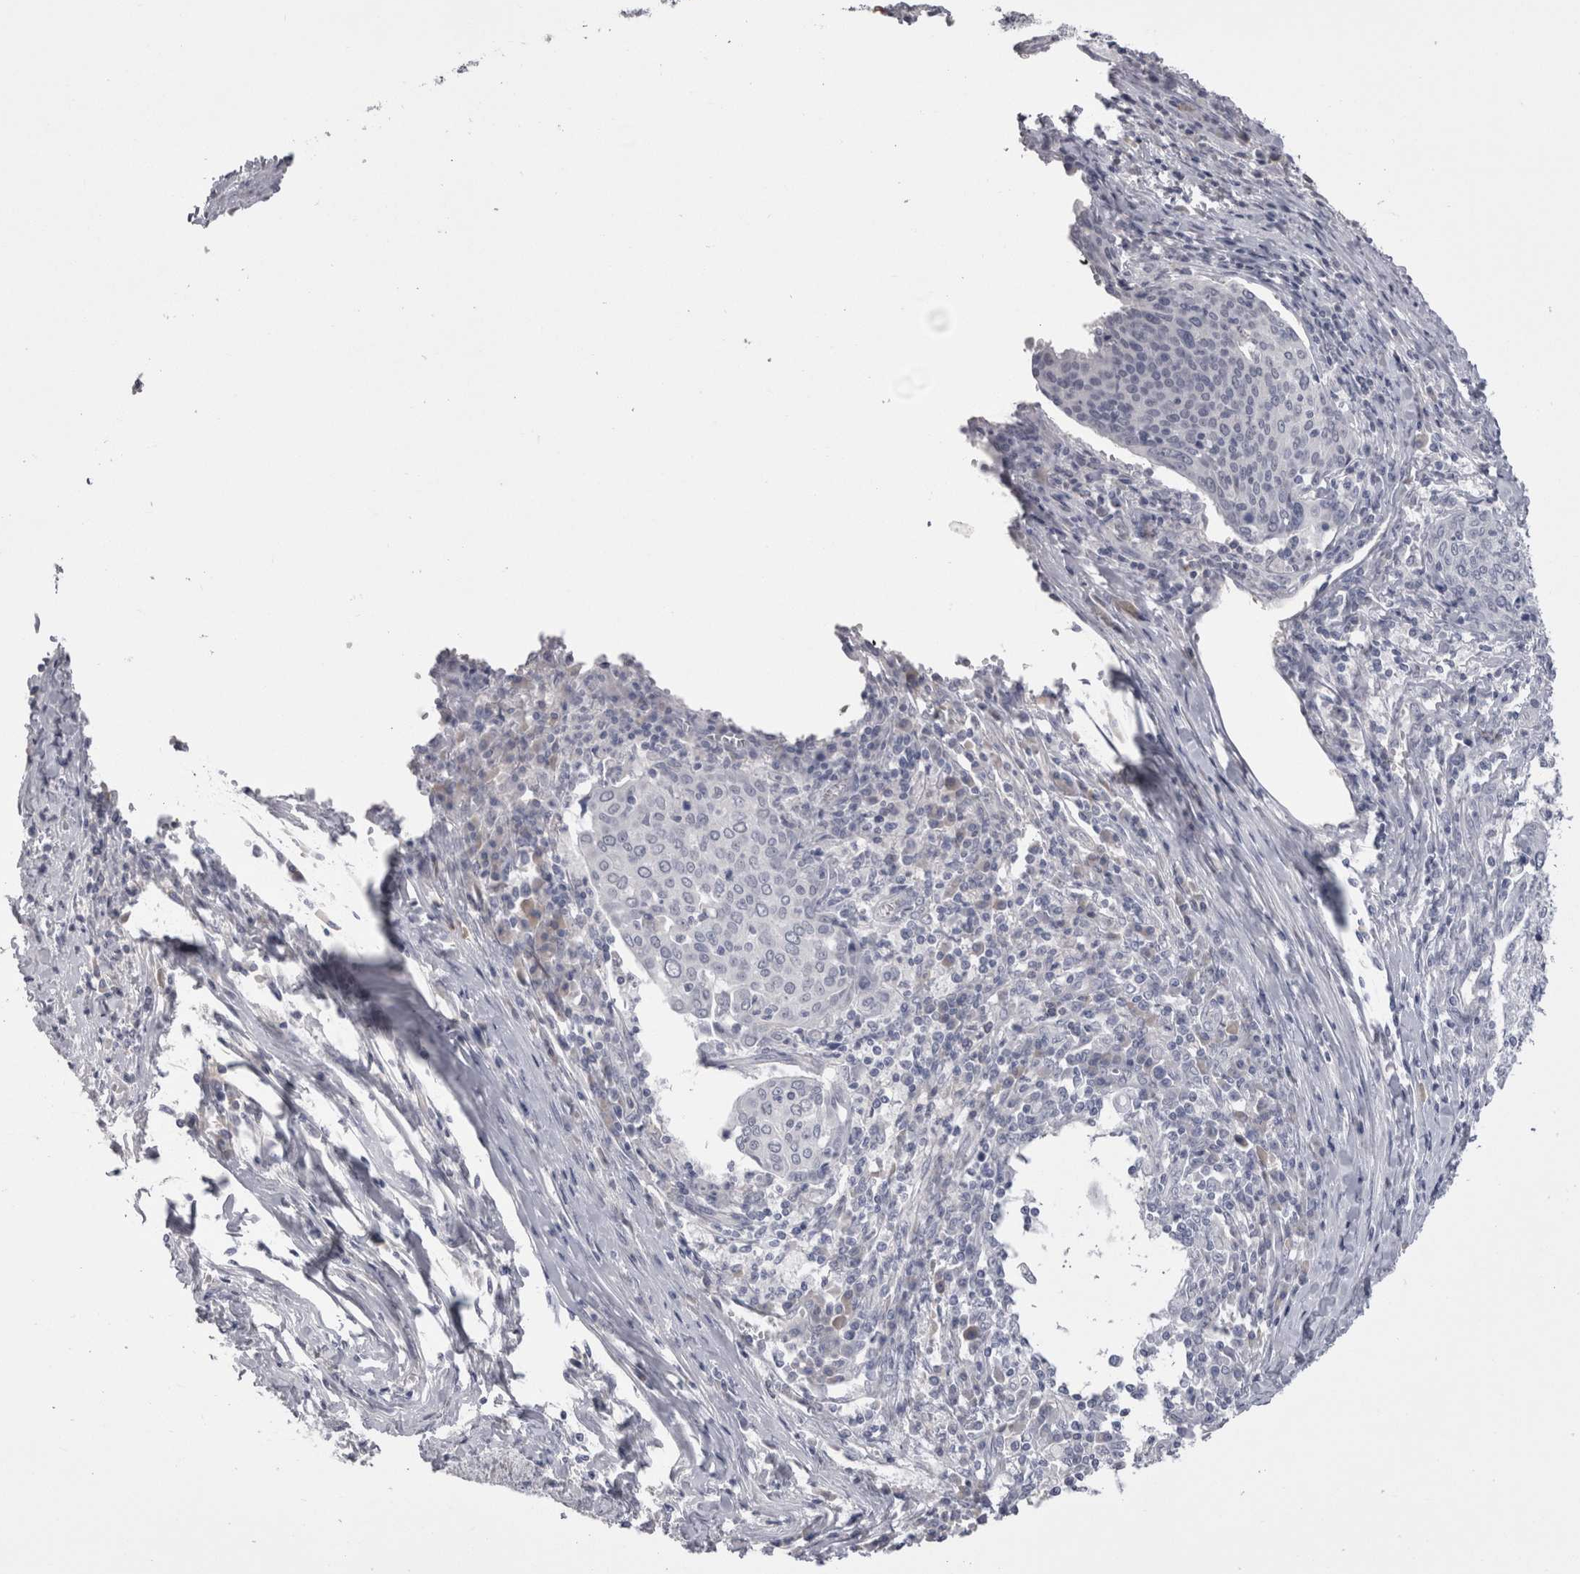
{"staining": {"intensity": "negative", "quantity": "none", "location": "none"}, "tissue": "cervical cancer", "cell_type": "Tumor cells", "image_type": "cancer", "snomed": [{"axis": "morphology", "description": "Squamous cell carcinoma, NOS"}, {"axis": "topography", "description": "Cervix"}], "caption": "This histopathology image is of cervical cancer (squamous cell carcinoma) stained with immunohistochemistry to label a protein in brown with the nuclei are counter-stained blue. There is no positivity in tumor cells.", "gene": "CDHR5", "patient": {"sex": "female", "age": 40}}